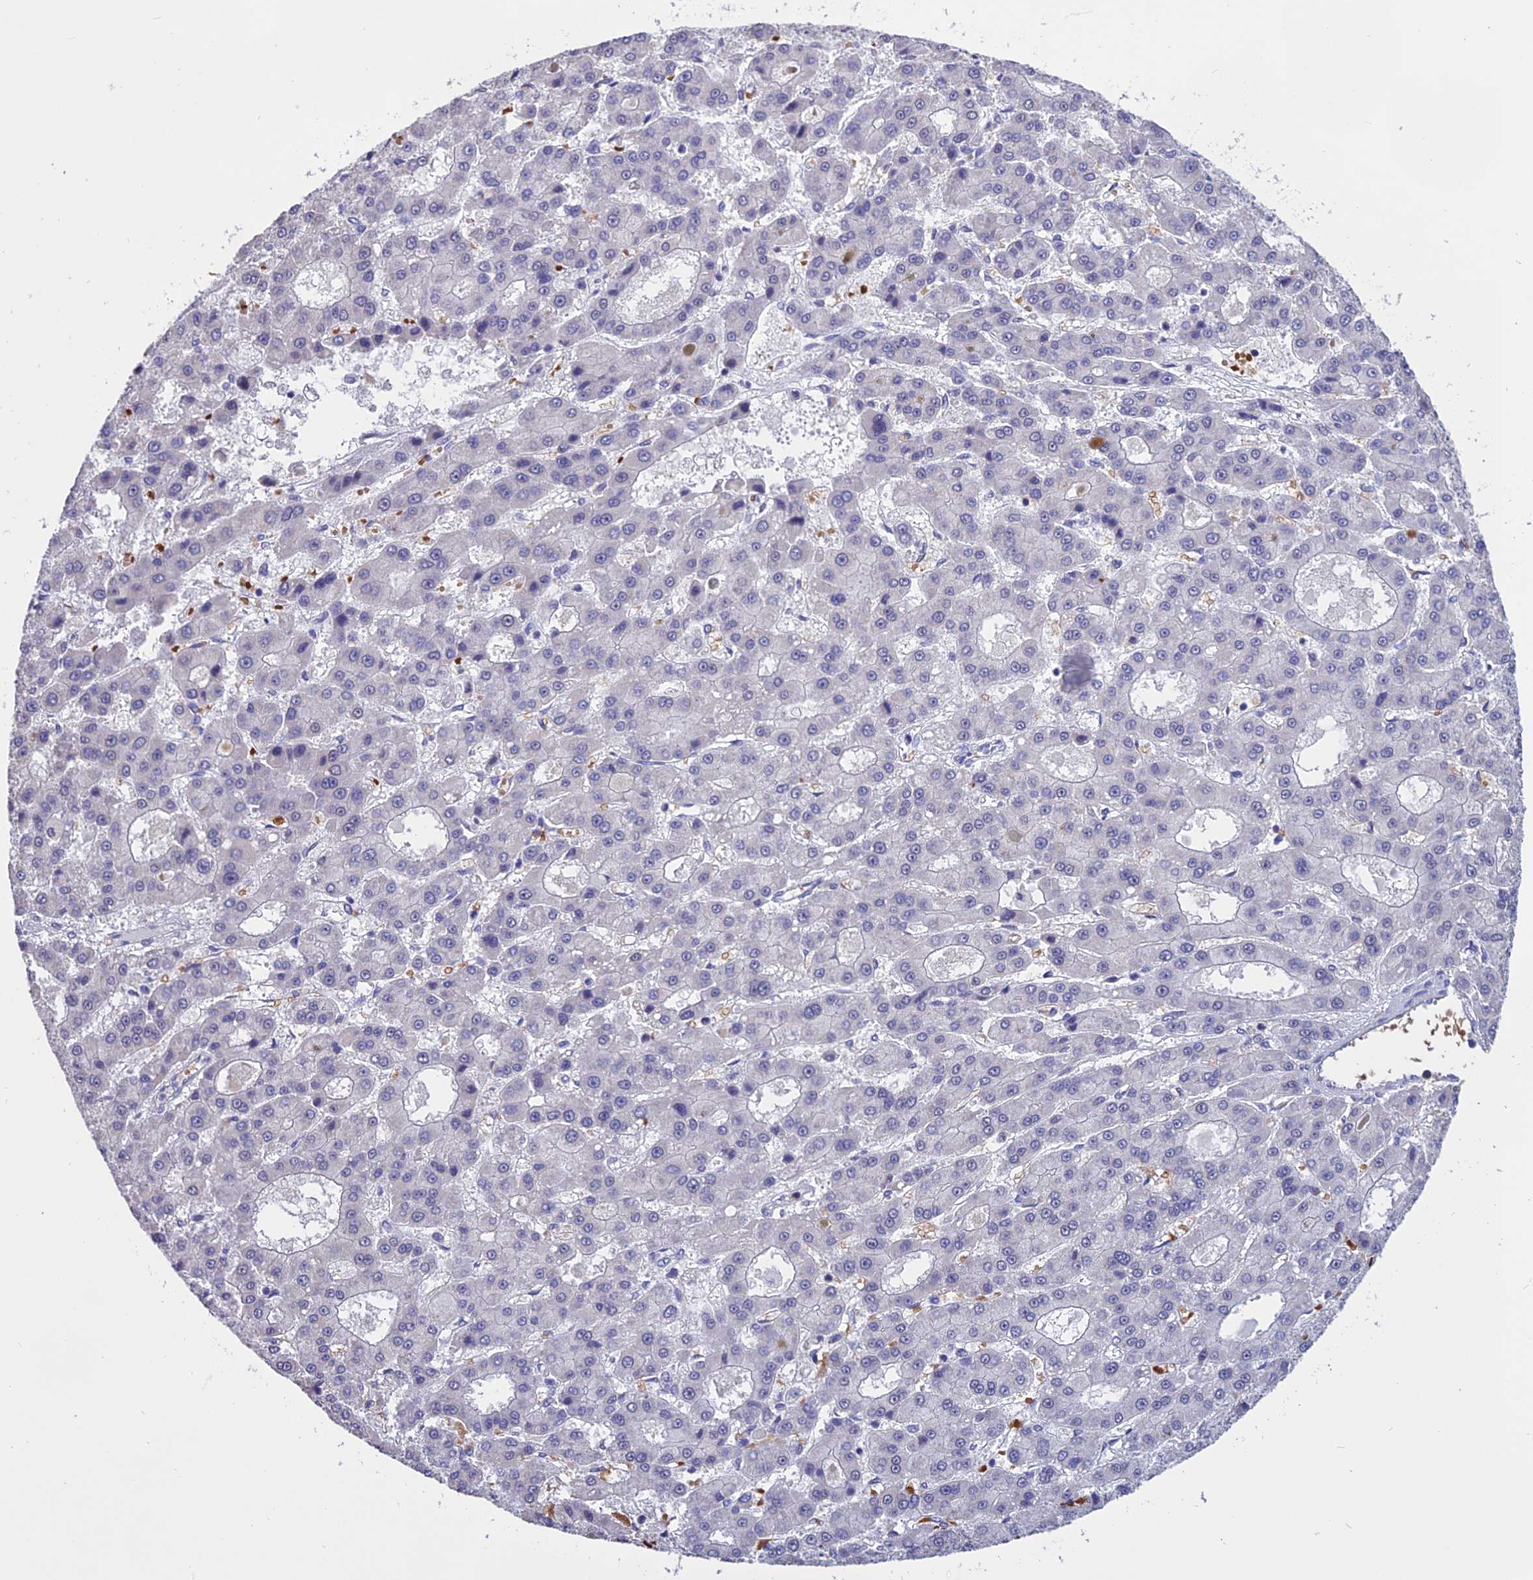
{"staining": {"intensity": "negative", "quantity": "none", "location": "none"}, "tissue": "liver cancer", "cell_type": "Tumor cells", "image_type": "cancer", "snomed": [{"axis": "morphology", "description": "Carcinoma, Hepatocellular, NOS"}, {"axis": "topography", "description": "Liver"}], "caption": "High power microscopy photomicrograph of an immunohistochemistry (IHC) micrograph of liver cancer (hepatocellular carcinoma), revealing no significant staining in tumor cells. The staining is performed using DAB brown chromogen with nuclei counter-stained in using hematoxylin.", "gene": "KNOP1", "patient": {"sex": "male", "age": 70}}